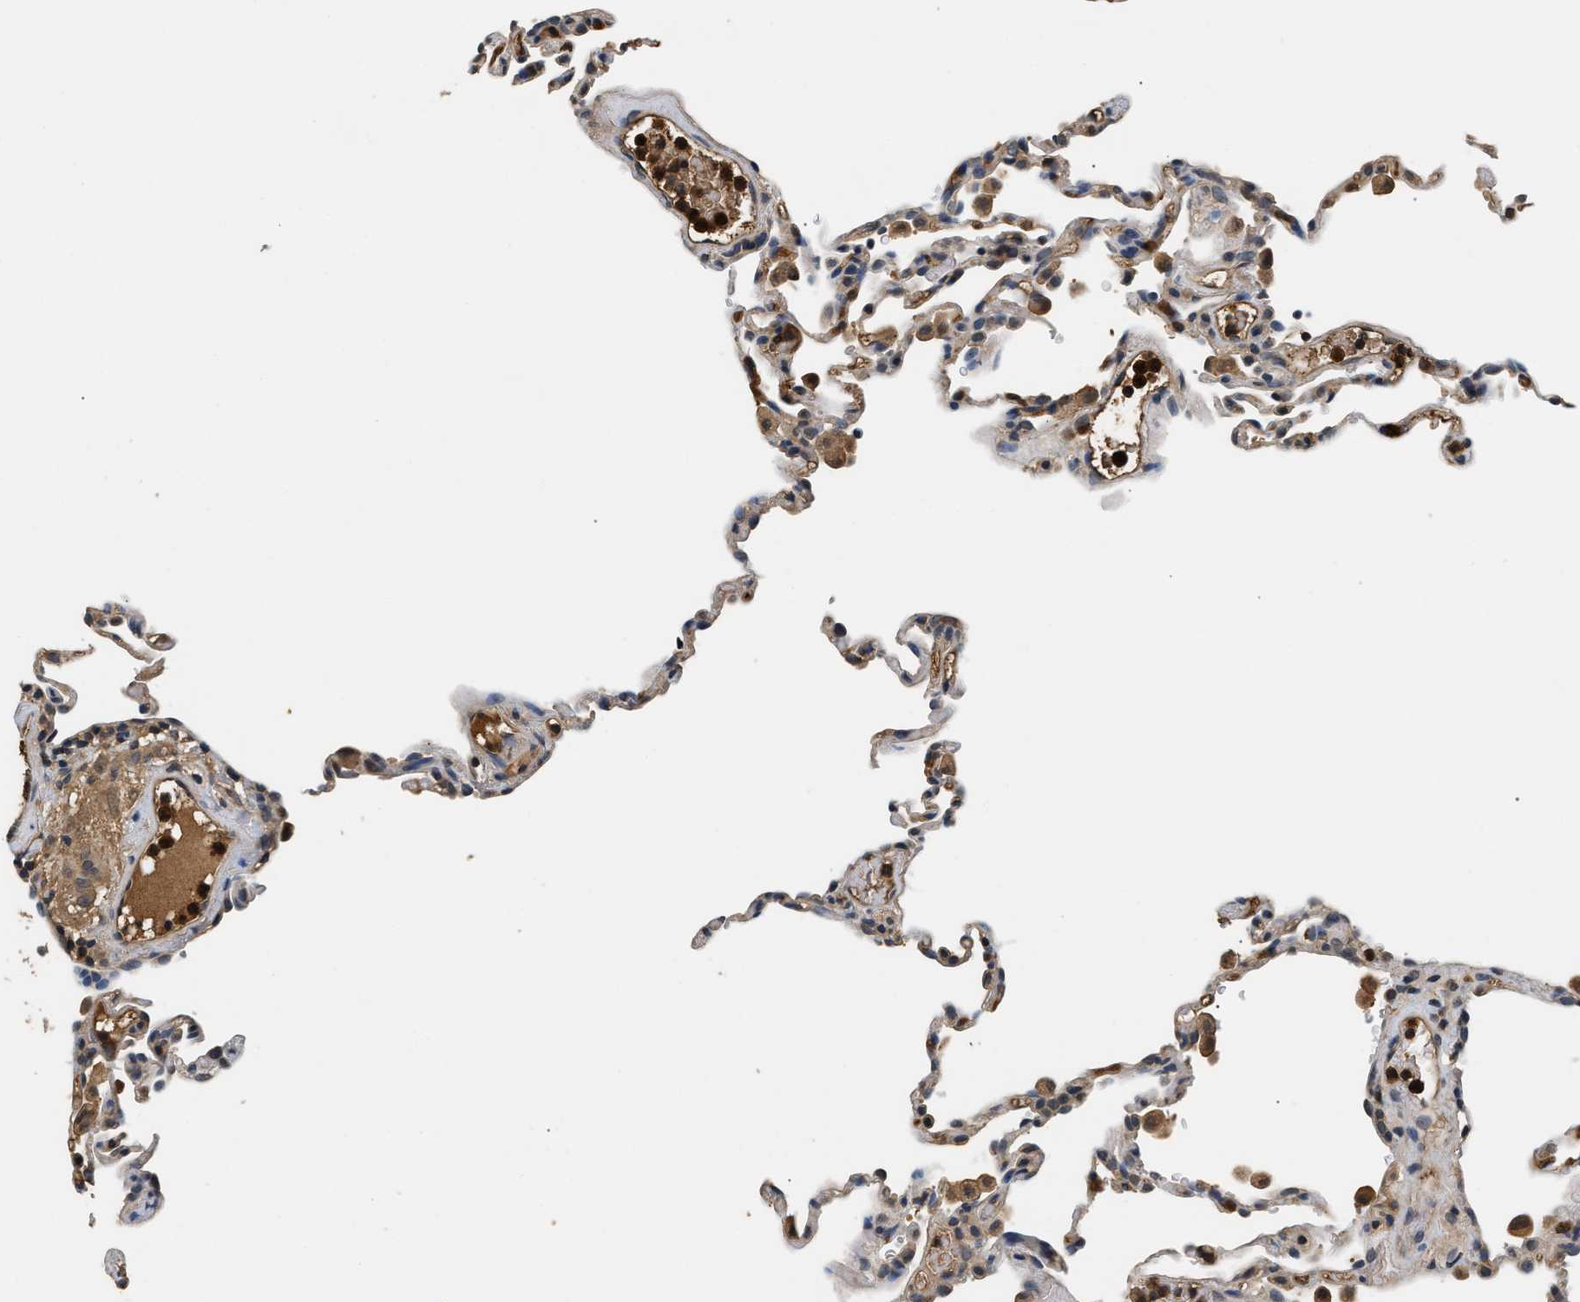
{"staining": {"intensity": "weak", "quantity": ">75%", "location": "cytoplasmic/membranous"}, "tissue": "lung", "cell_type": "Alveolar cells", "image_type": "normal", "snomed": [{"axis": "morphology", "description": "Normal tissue, NOS"}, {"axis": "topography", "description": "Lung"}], "caption": "This micrograph demonstrates unremarkable lung stained with immunohistochemistry (IHC) to label a protein in brown. The cytoplasmic/membranous of alveolar cells show weak positivity for the protein. Nuclei are counter-stained blue.", "gene": "GPI", "patient": {"sex": "male", "age": 59}}